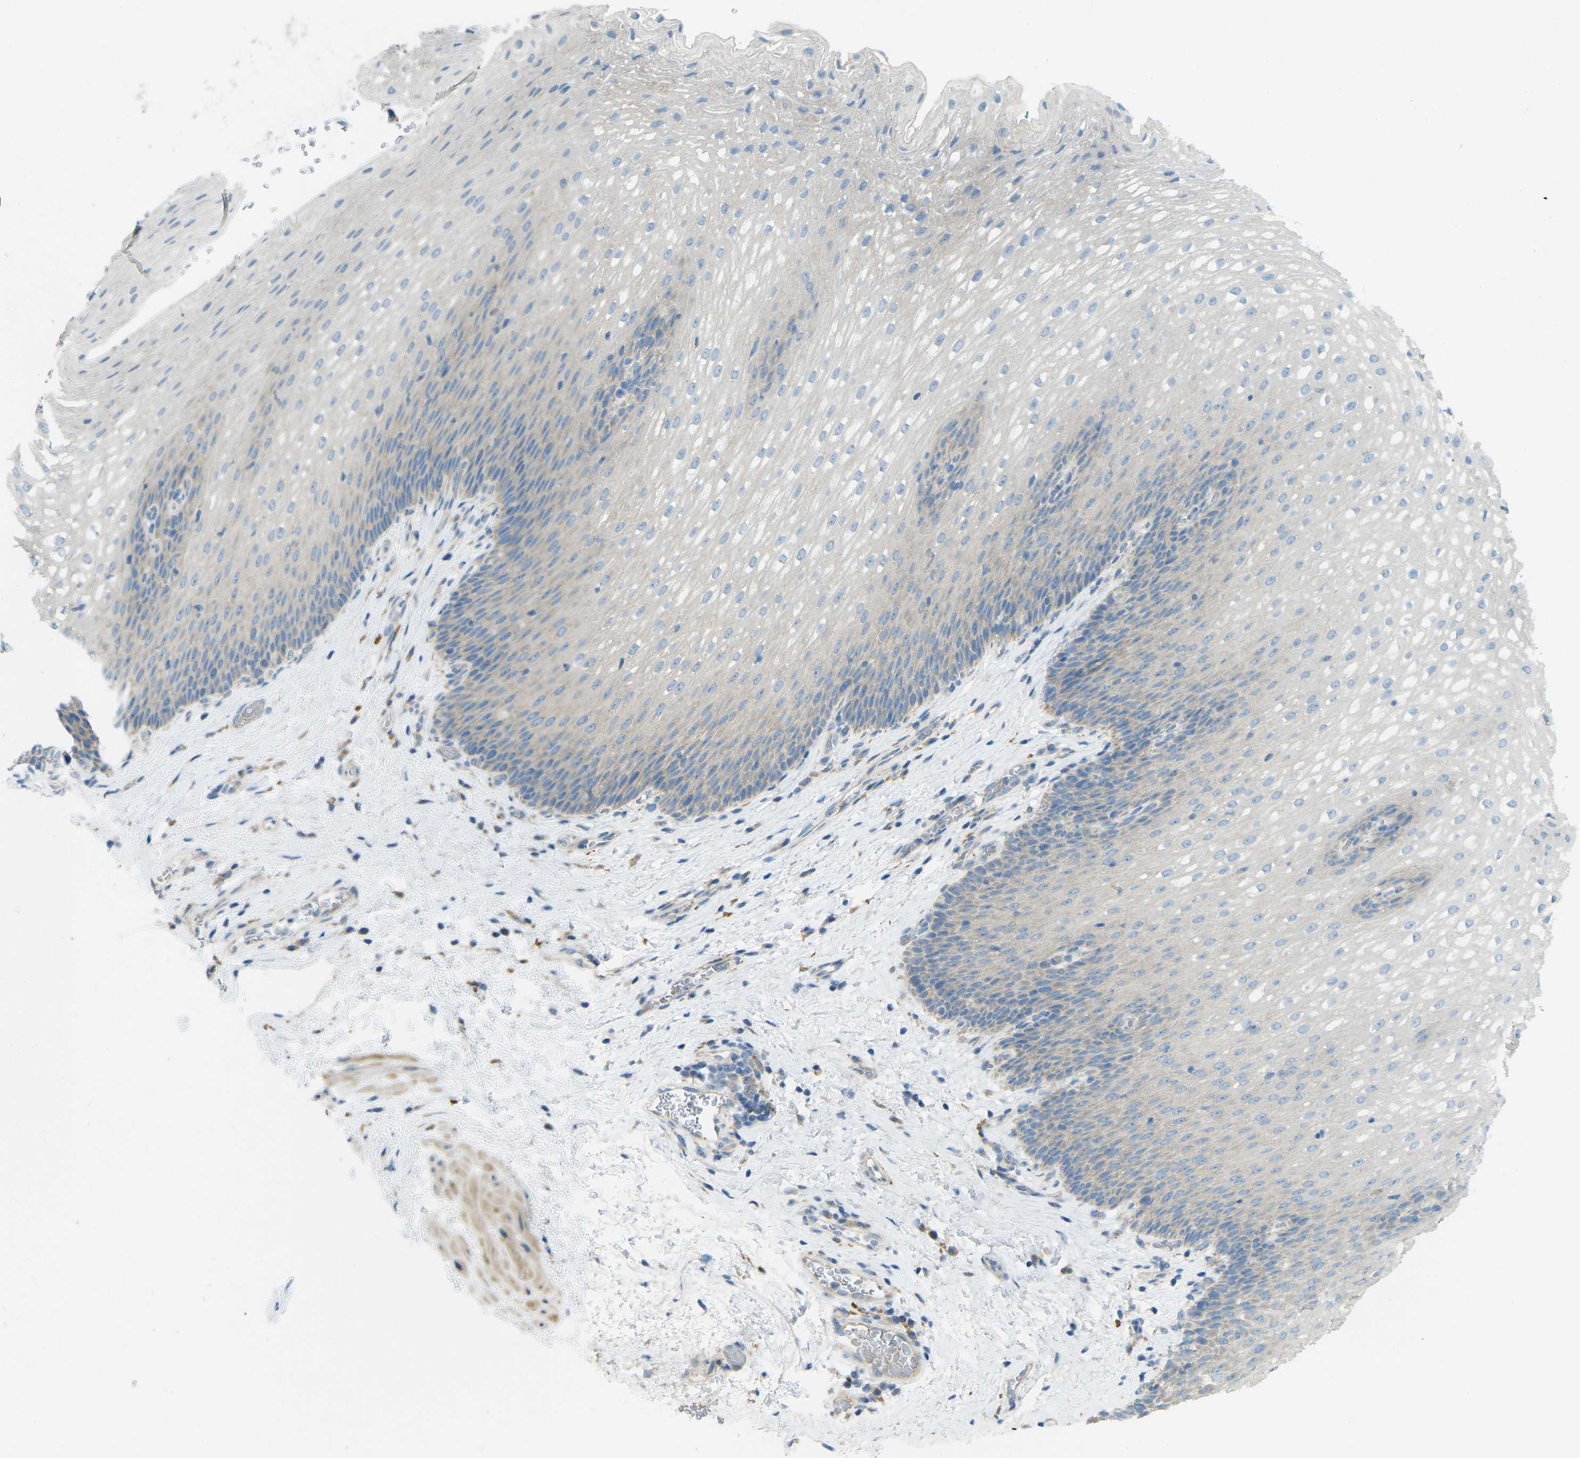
{"staining": {"intensity": "weak", "quantity": "25%-75%", "location": "cytoplasmic/membranous"}, "tissue": "esophagus", "cell_type": "Squamous epithelial cells", "image_type": "normal", "snomed": [{"axis": "morphology", "description": "Normal tissue, NOS"}, {"axis": "topography", "description": "Esophagus"}], "caption": "The photomicrograph exhibits a brown stain indicating the presence of a protein in the cytoplasmic/membranous of squamous epithelial cells in esophagus. (IHC, brightfield microscopy, high magnification).", "gene": "MYLK4", "patient": {"sex": "male", "age": 48}}